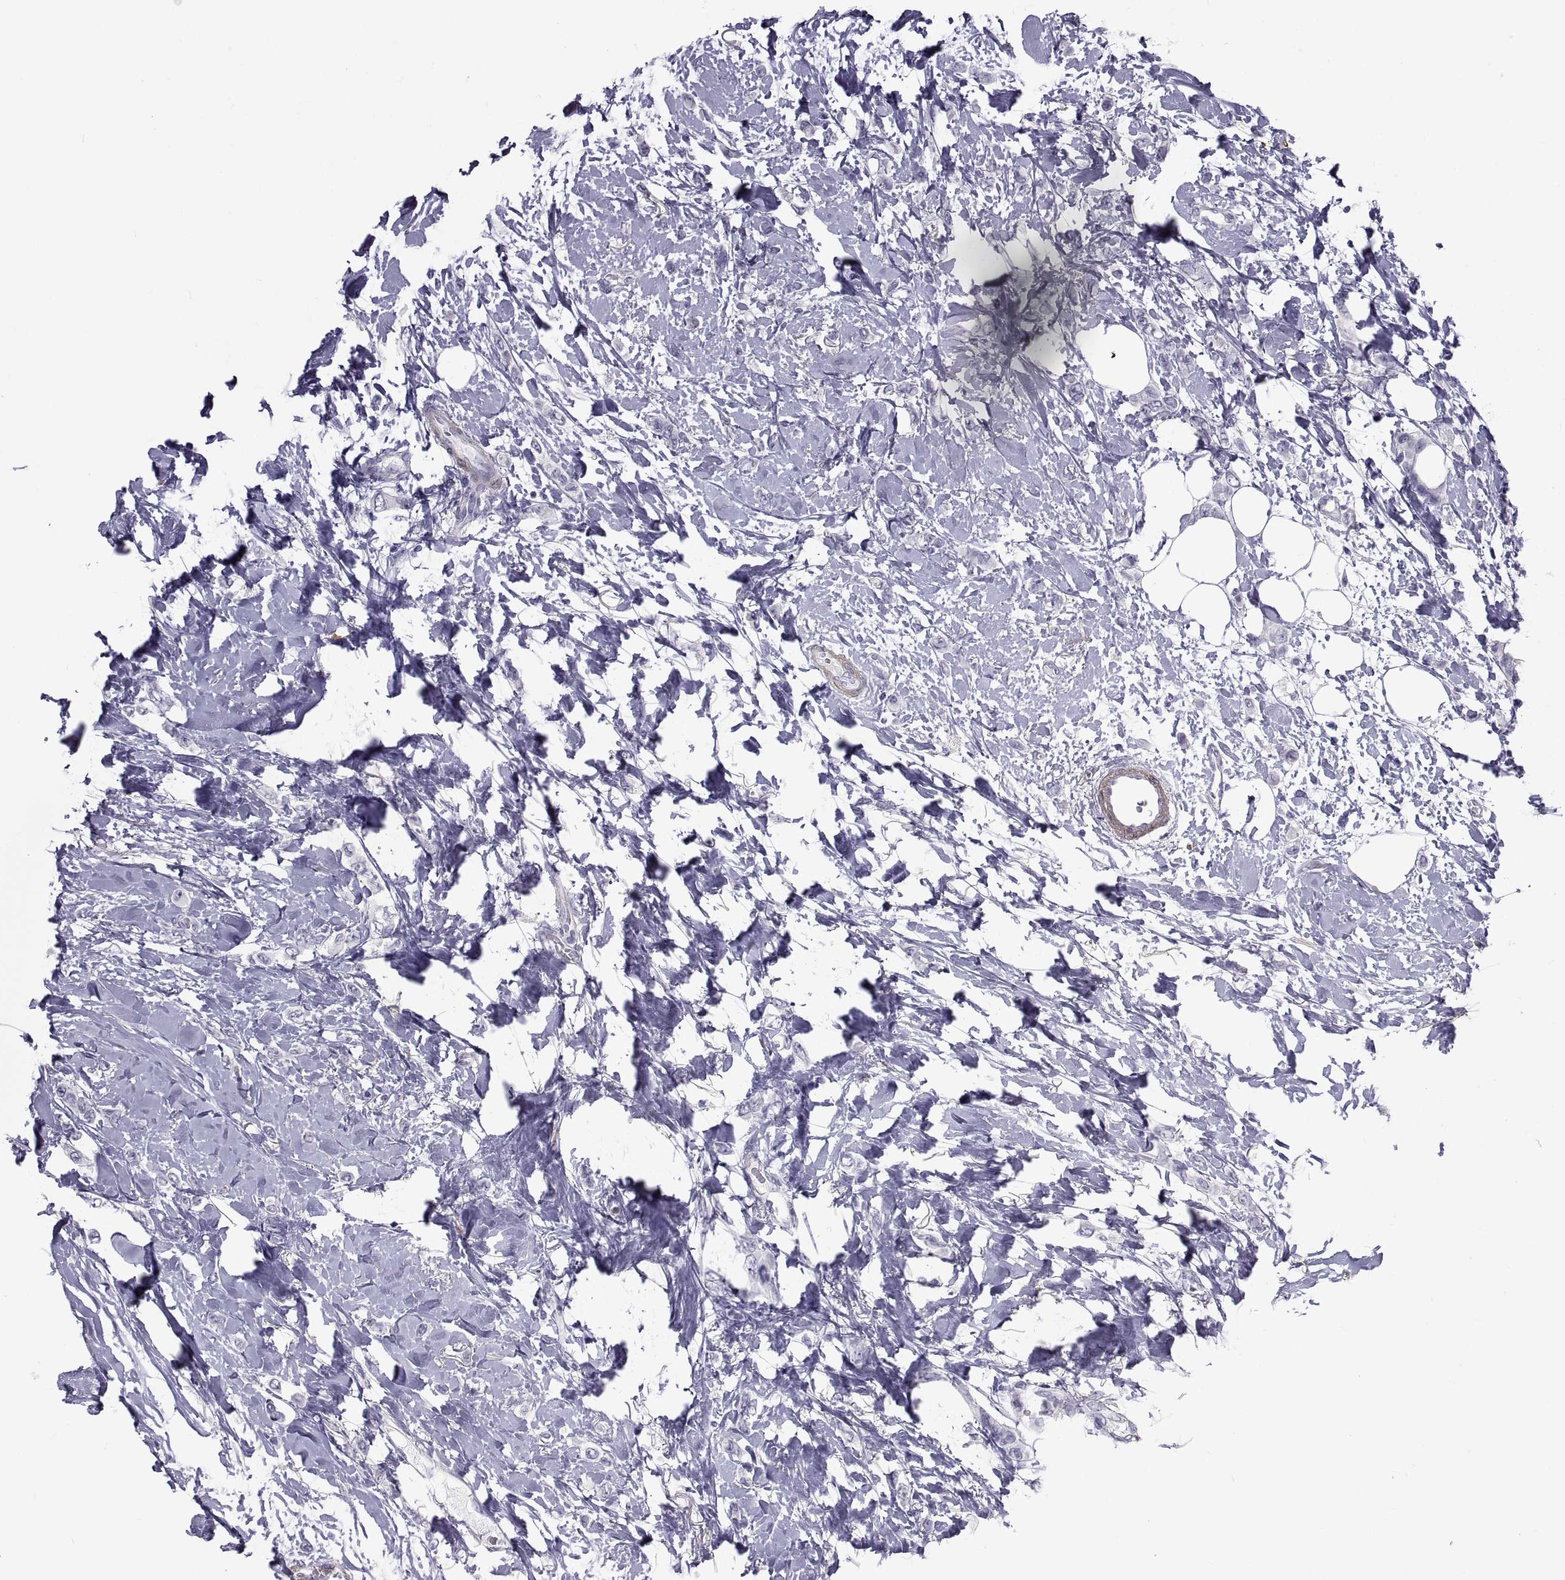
{"staining": {"intensity": "negative", "quantity": "none", "location": "none"}, "tissue": "breast cancer", "cell_type": "Tumor cells", "image_type": "cancer", "snomed": [{"axis": "morphology", "description": "Lobular carcinoma"}, {"axis": "topography", "description": "Breast"}], "caption": "The histopathology image demonstrates no staining of tumor cells in breast cancer. (DAB IHC, high magnification).", "gene": "MAGEB1", "patient": {"sex": "female", "age": 66}}